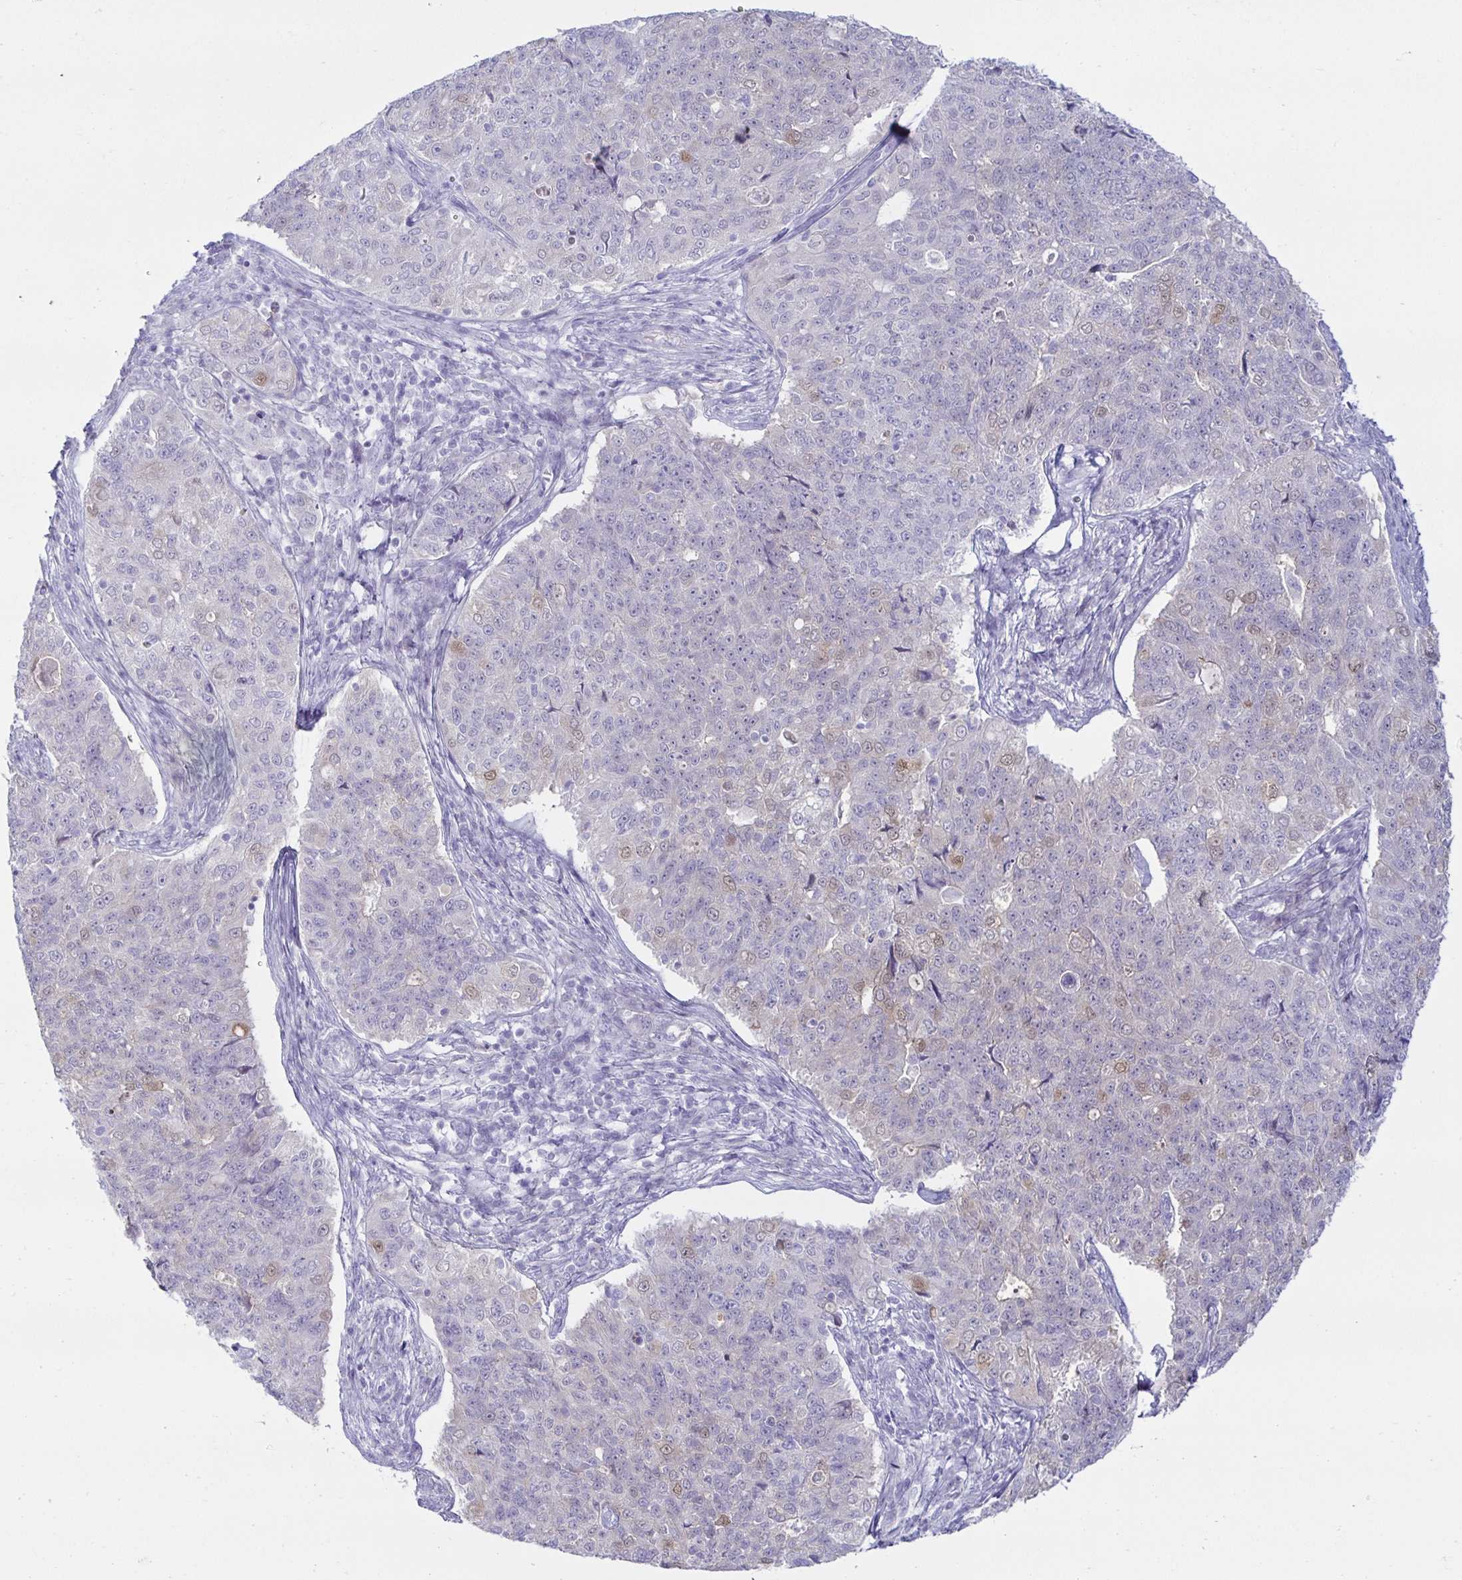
{"staining": {"intensity": "negative", "quantity": "none", "location": "none"}, "tissue": "endometrial cancer", "cell_type": "Tumor cells", "image_type": "cancer", "snomed": [{"axis": "morphology", "description": "Adenocarcinoma, NOS"}, {"axis": "topography", "description": "Endometrium"}], "caption": "Protein analysis of endometrial adenocarcinoma displays no significant expression in tumor cells.", "gene": "MON2", "patient": {"sex": "female", "age": 43}}